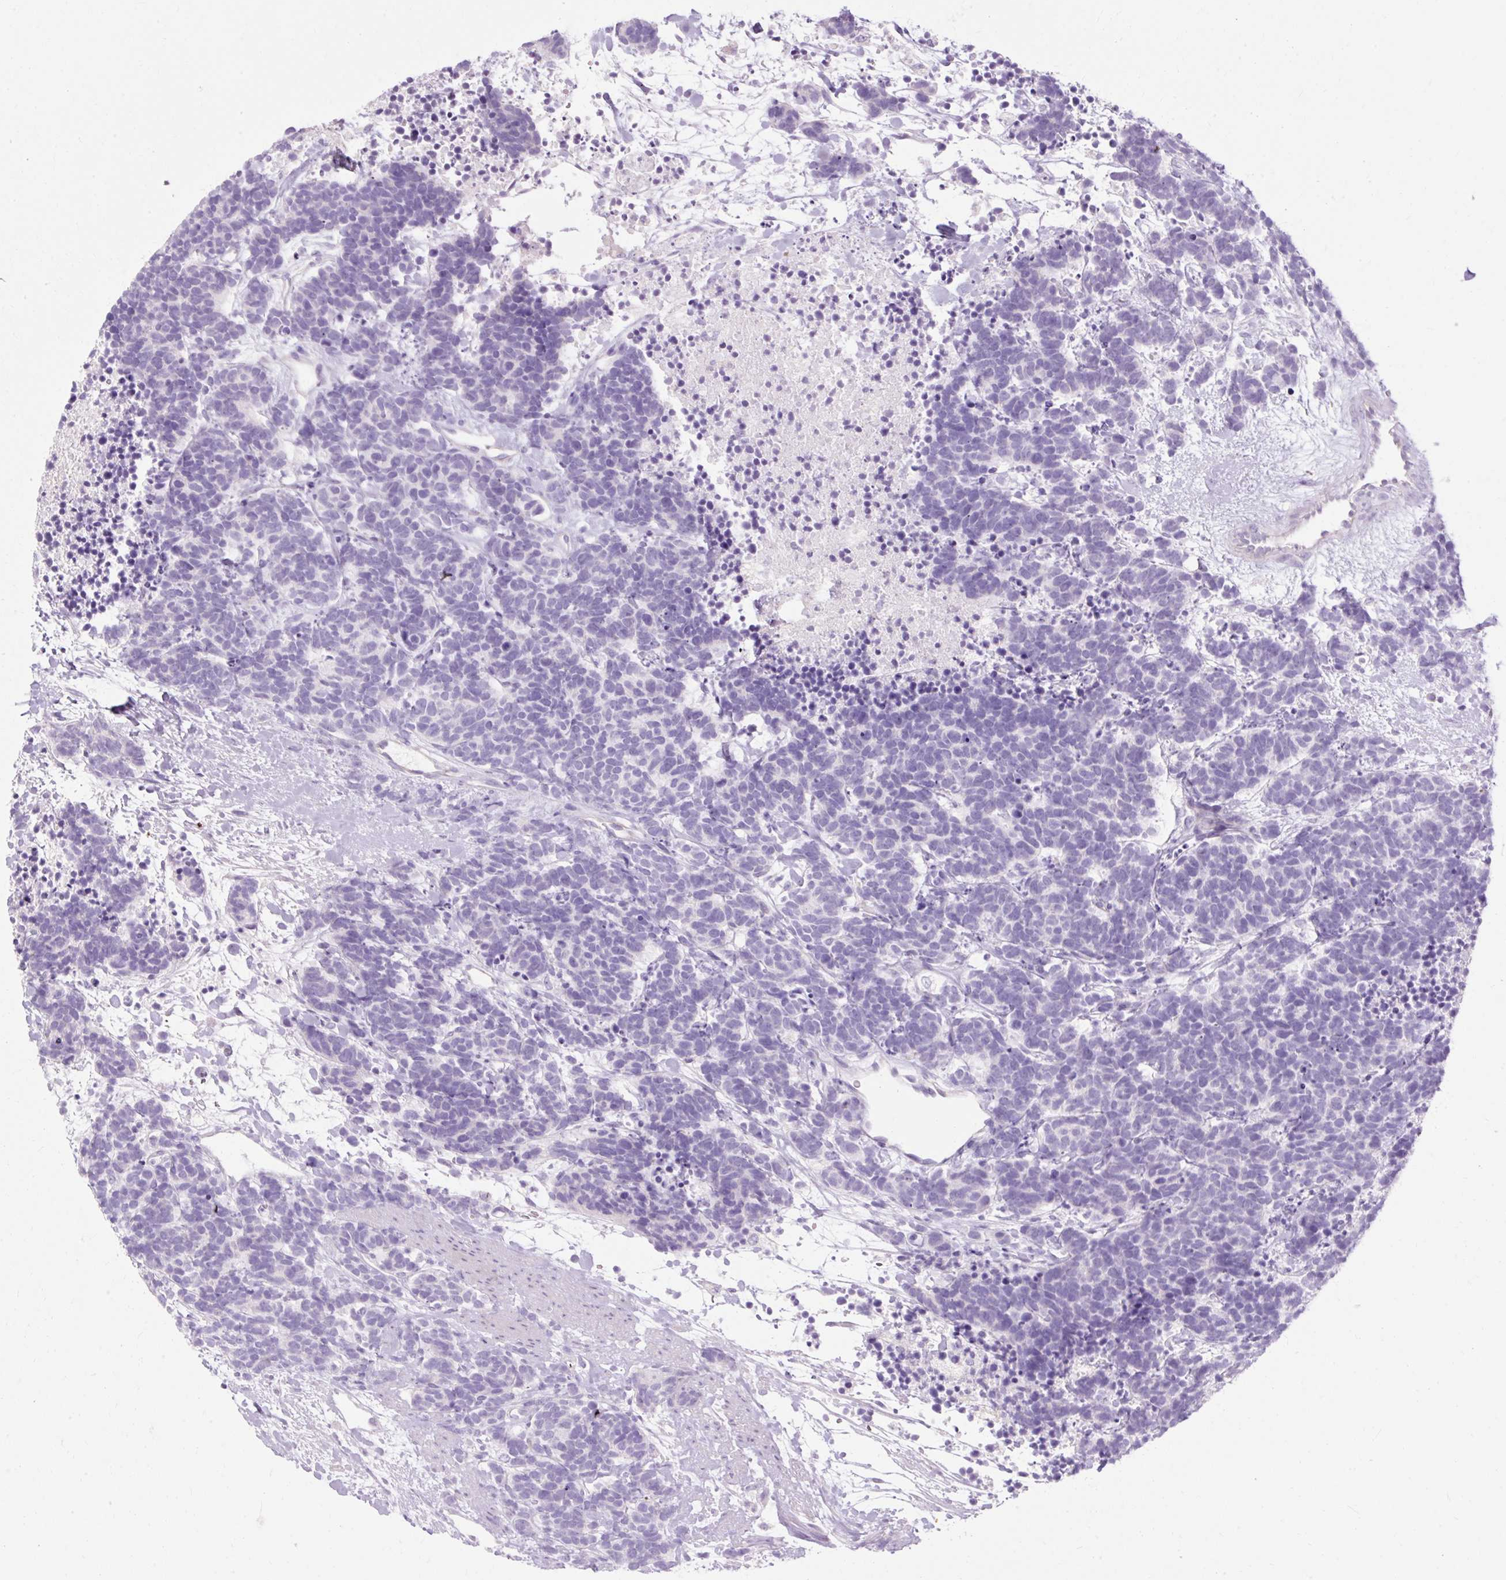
{"staining": {"intensity": "negative", "quantity": "none", "location": "none"}, "tissue": "carcinoid", "cell_type": "Tumor cells", "image_type": "cancer", "snomed": [{"axis": "morphology", "description": "Carcinoma, NOS"}, {"axis": "morphology", "description": "Carcinoid, malignant, NOS"}, {"axis": "topography", "description": "Prostate"}], "caption": "Protein analysis of carcinoid (malignant) shows no significant positivity in tumor cells.", "gene": "HSD11B1", "patient": {"sex": "male", "age": 57}}